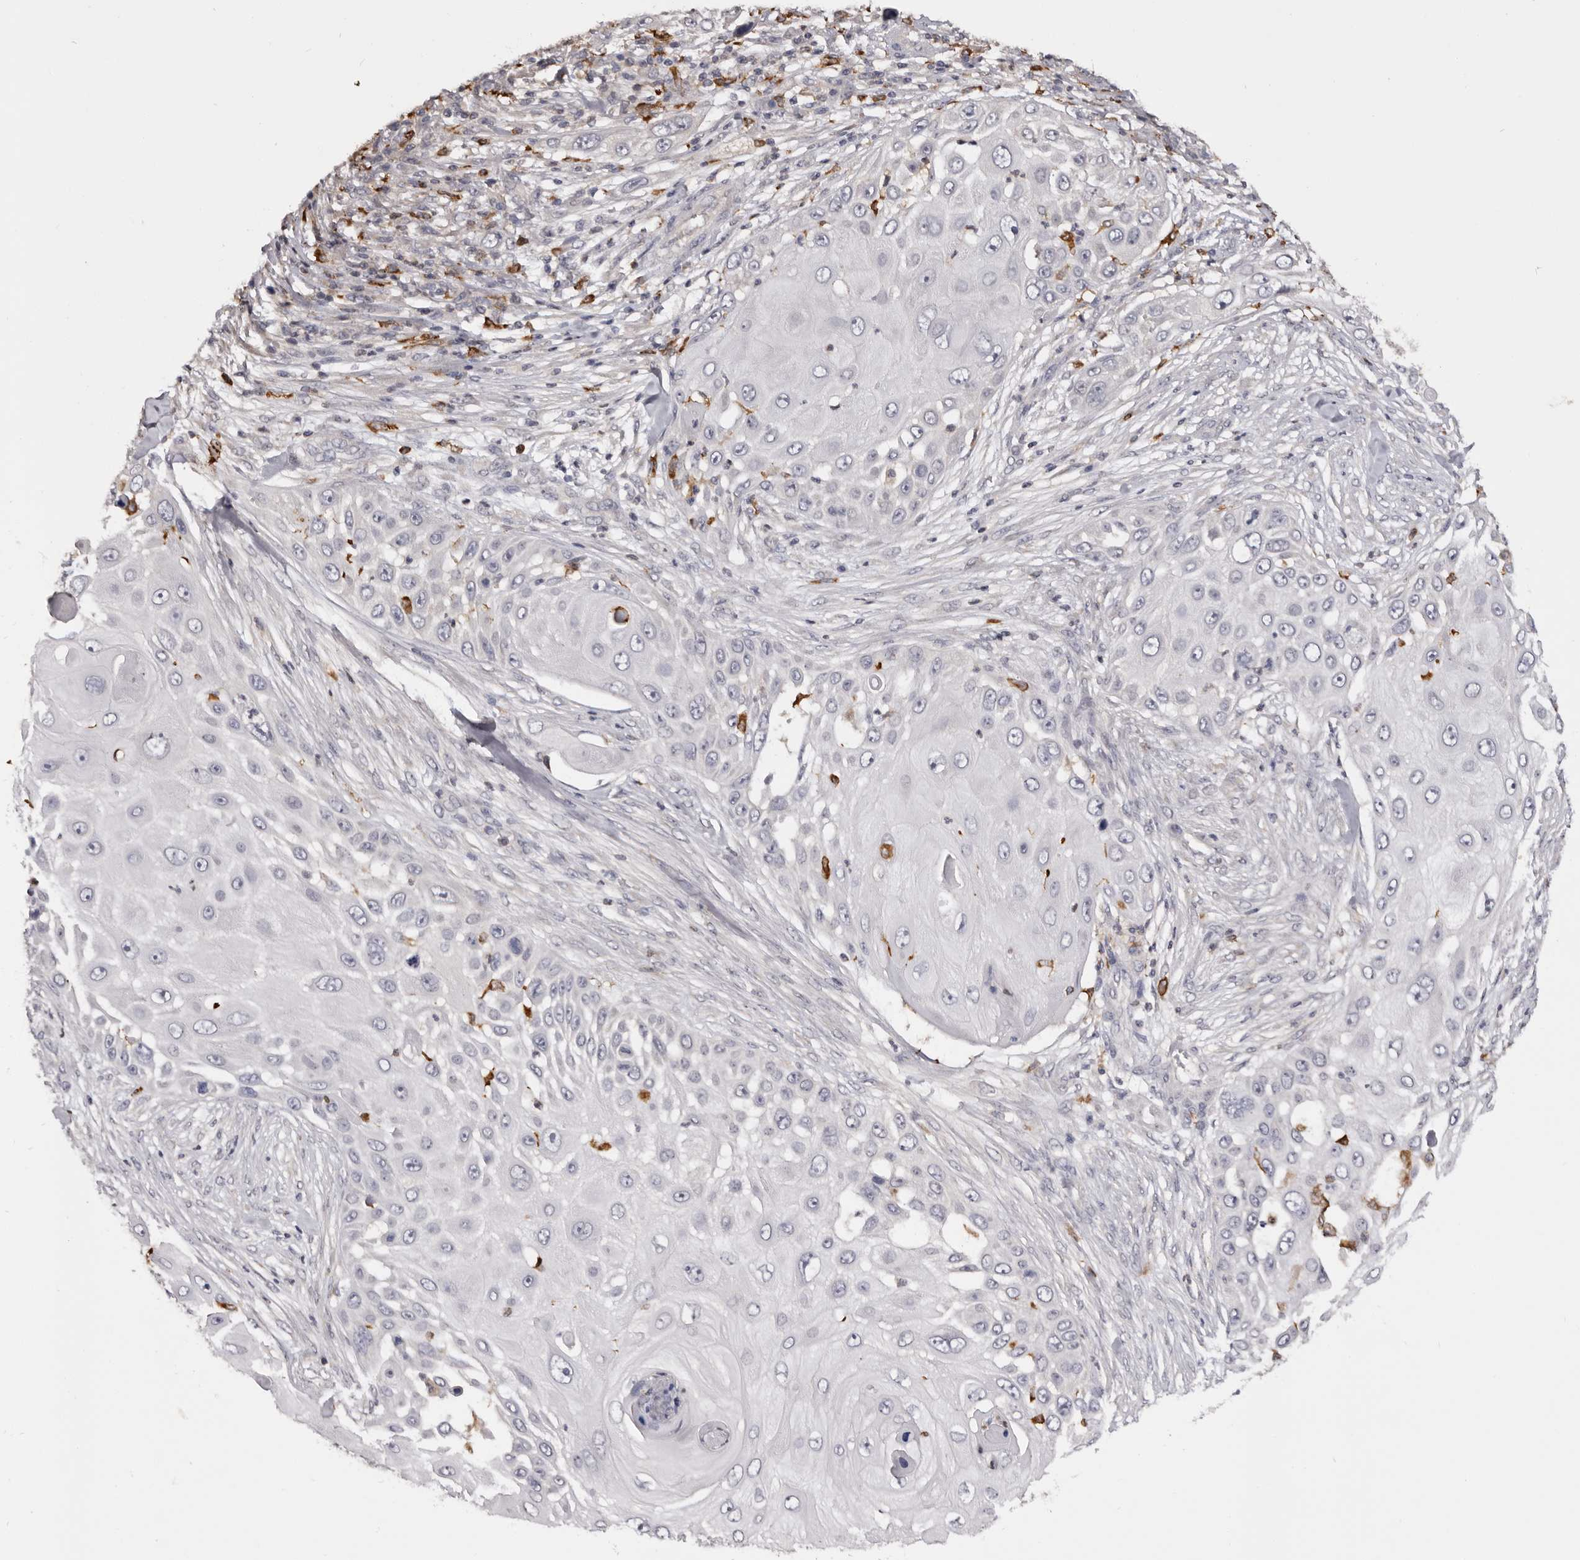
{"staining": {"intensity": "negative", "quantity": "none", "location": "none"}, "tissue": "skin cancer", "cell_type": "Tumor cells", "image_type": "cancer", "snomed": [{"axis": "morphology", "description": "Squamous cell carcinoma, NOS"}, {"axis": "topography", "description": "Skin"}], "caption": "This is a micrograph of immunohistochemistry (IHC) staining of squamous cell carcinoma (skin), which shows no staining in tumor cells.", "gene": "TNNI1", "patient": {"sex": "female", "age": 44}}